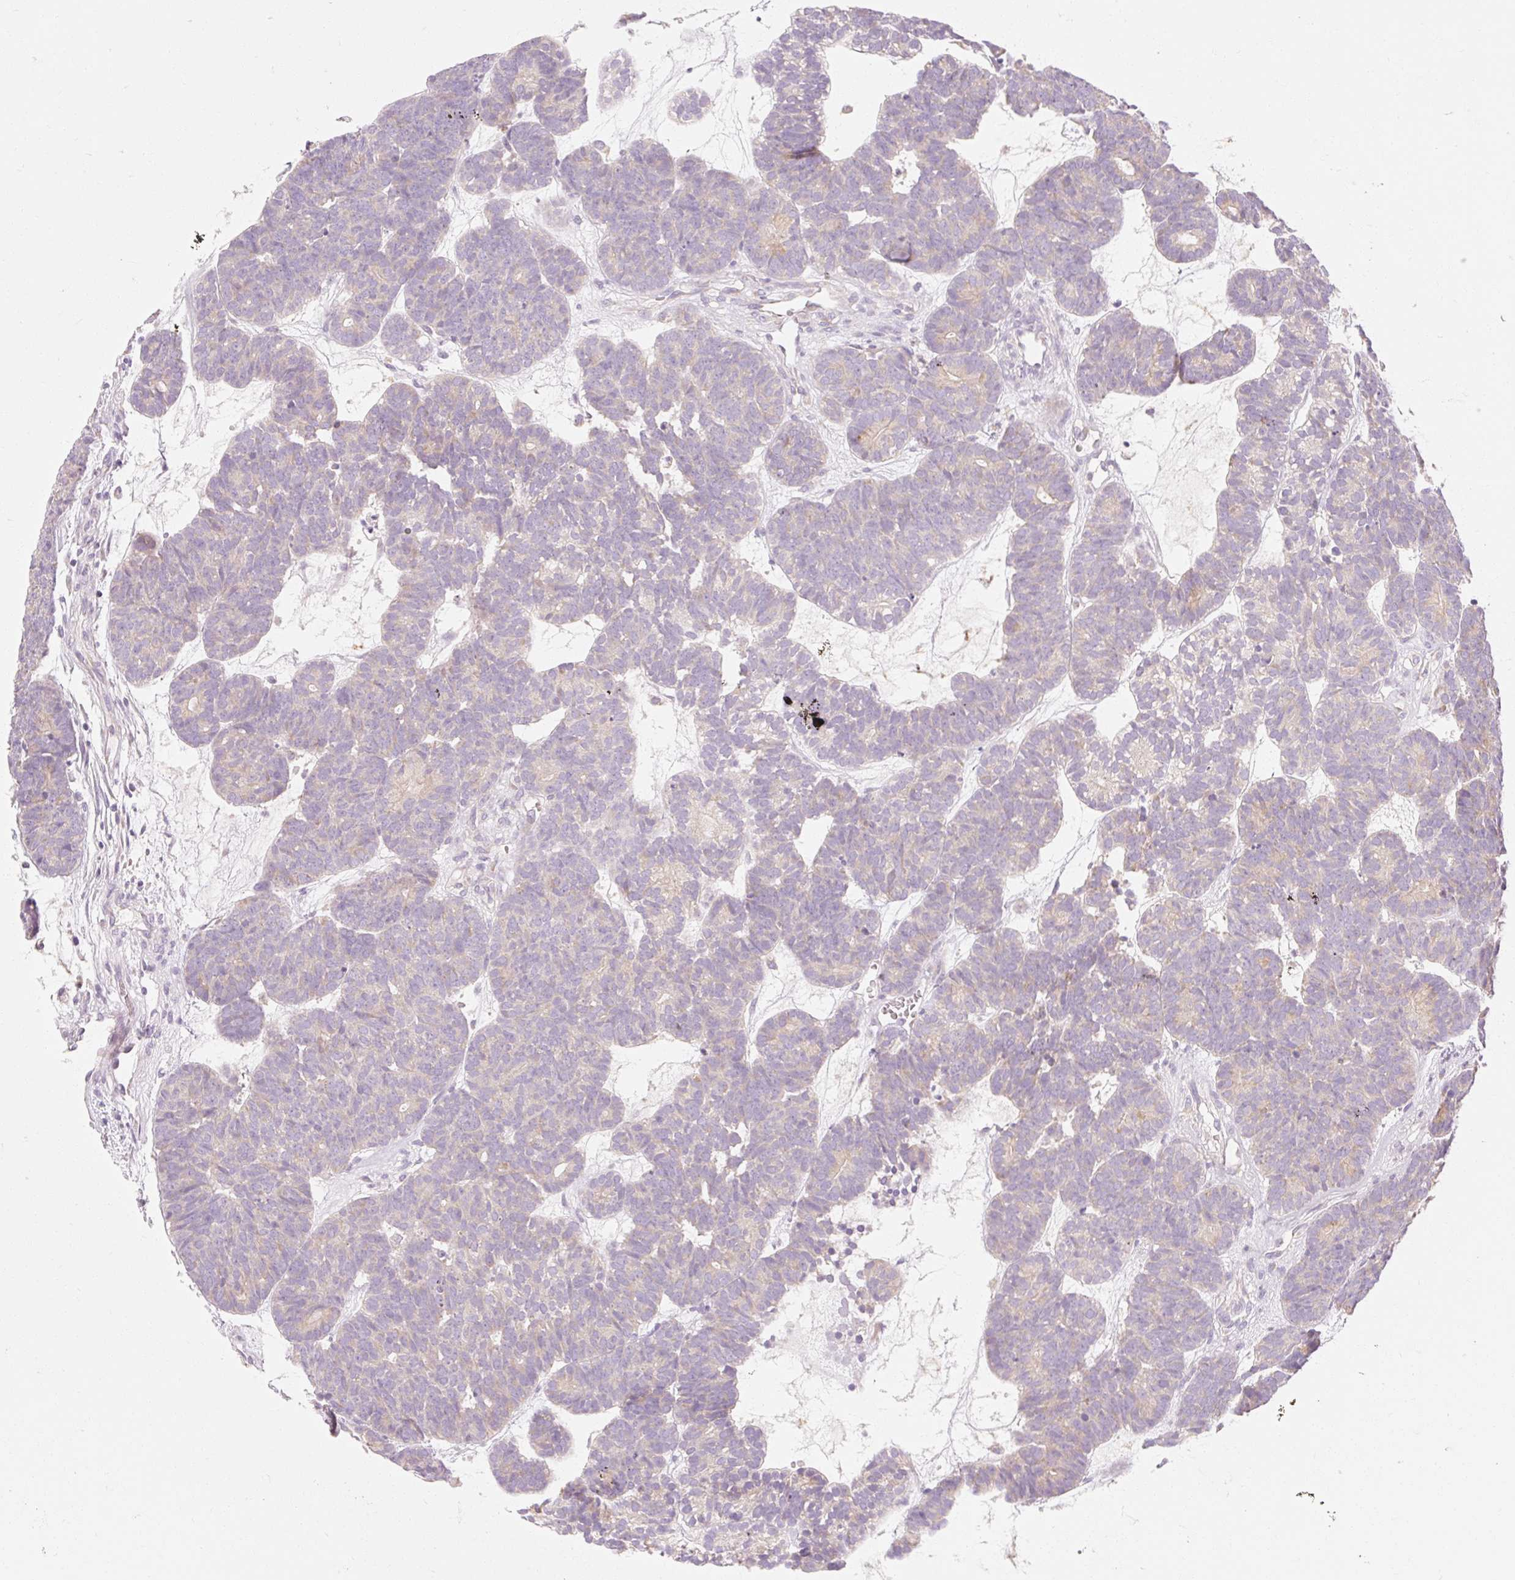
{"staining": {"intensity": "weak", "quantity": "<25%", "location": "cytoplasmic/membranous"}, "tissue": "head and neck cancer", "cell_type": "Tumor cells", "image_type": "cancer", "snomed": [{"axis": "morphology", "description": "Adenocarcinoma, NOS"}, {"axis": "topography", "description": "Head-Neck"}], "caption": "DAB (3,3'-diaminobenzidine) immunohistochemical staining of head and neck cancer exhibits no significant expression in tumor cells.", "gene": "MYO1D", "patient": {"sex": "female", "age": 81}}